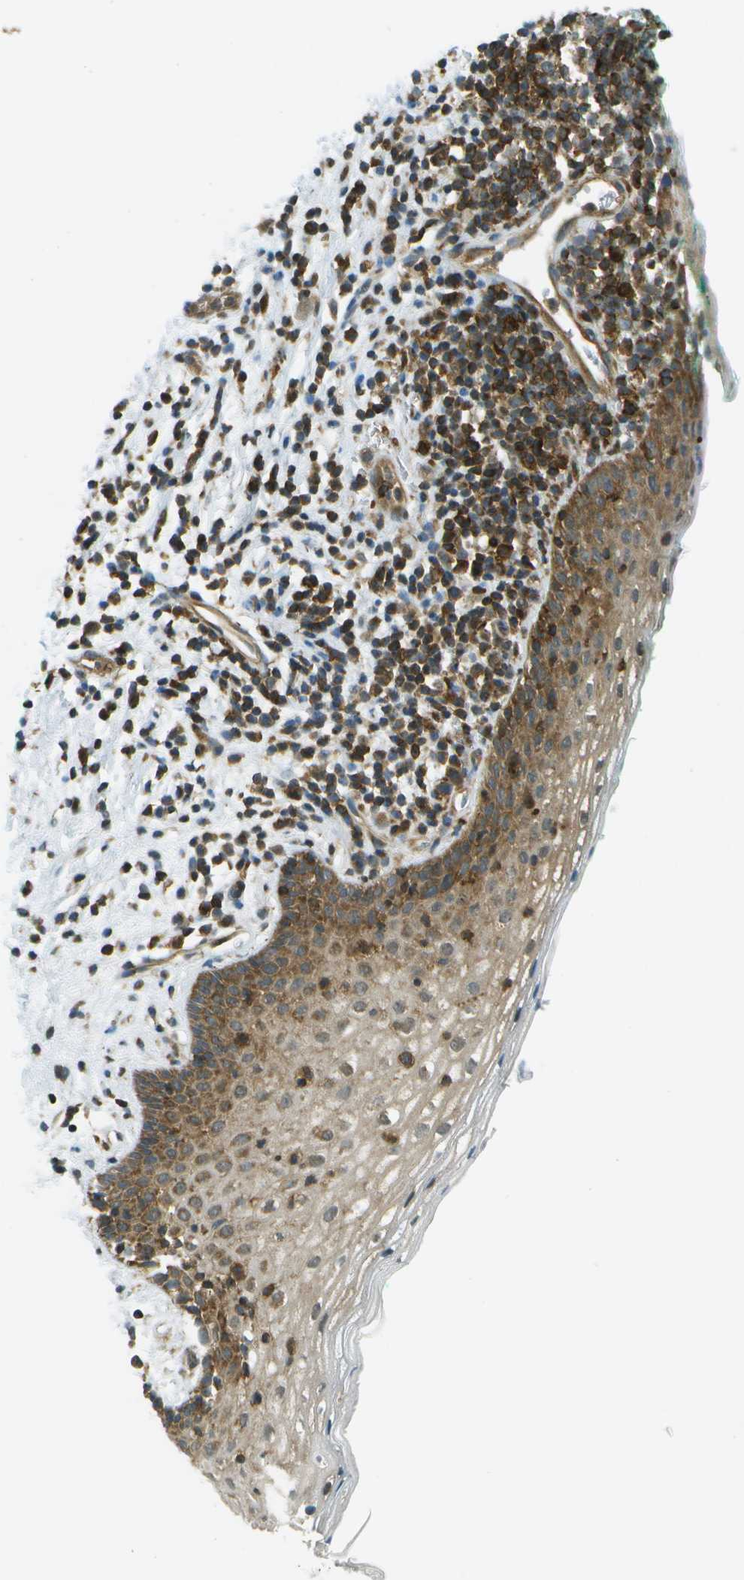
{"staining": {"intensity": "moderate", "quantity": "25%-75%", "location": "cytoplasmic/membranous"}, "tissue": "vagina", "cell_type": "Squamous epithelial cells", "image_type": "normal", "snomed": [{"axis": "morphology", "description": "Normal tissue, NOS"}, {"axis": "topography", "description": "Vagina"}], "caption": "About 25%-75% of squamous epithelial cells in benign human vagina show moderate cytoplasmic/membranous protein staining as visualized by brown immunohistochemical staining.", "gene": "TMTC1", "patient": {"sex": "female", "age": 44}}